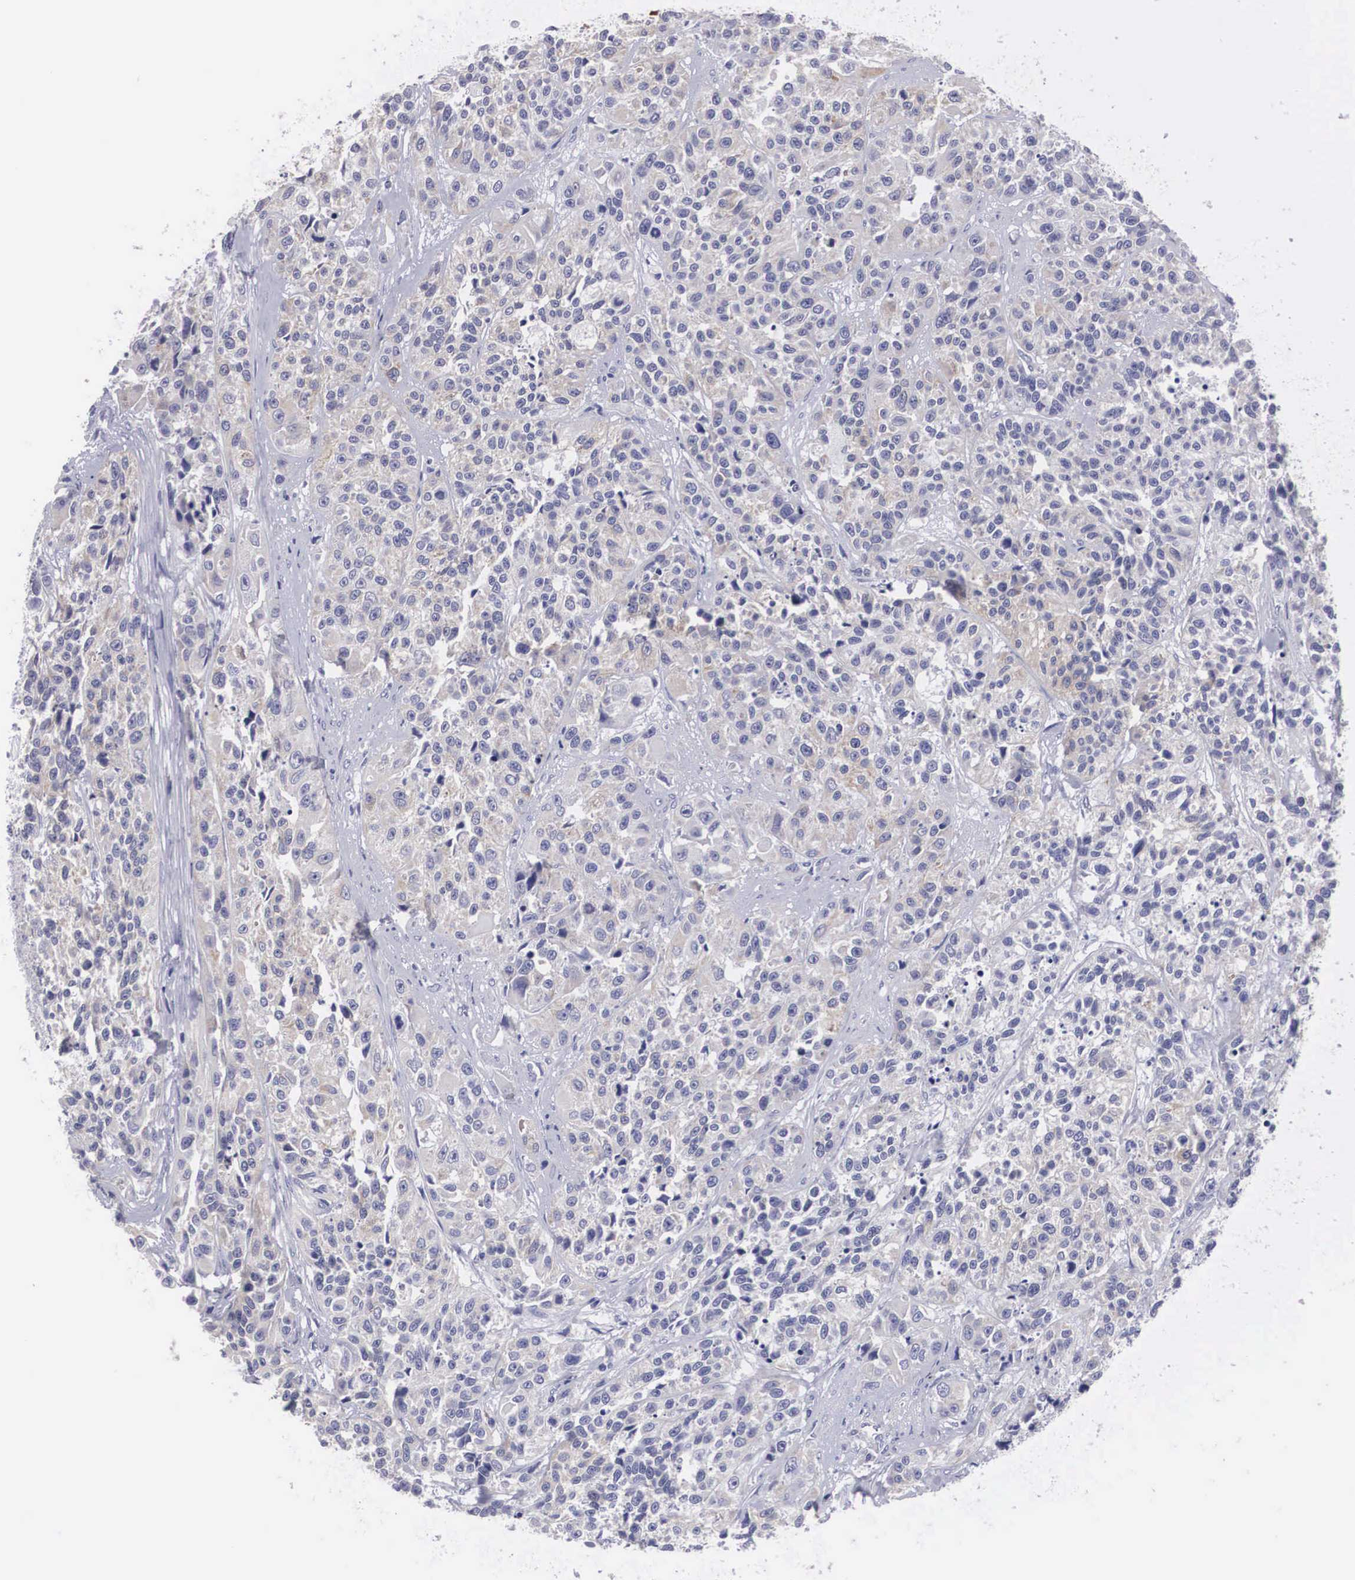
{"staining": {"intensity": "negative", "quantity": "none", "location": "none"}, "tissue": "urothelial cancer", "cell_type": "Tumor cells", "image_type": "cancer", "snomed": [{"axis": "morphology", "description": "Urothelial carcinoma, High grade"}, {"axis": "topography", "description": "Urinary bladder"}], "caption": "Tumor cells show no significant expression in urothelial cancer.", "gene": "ARMCX3", "patient": {"sex": "female", "age": 81}}